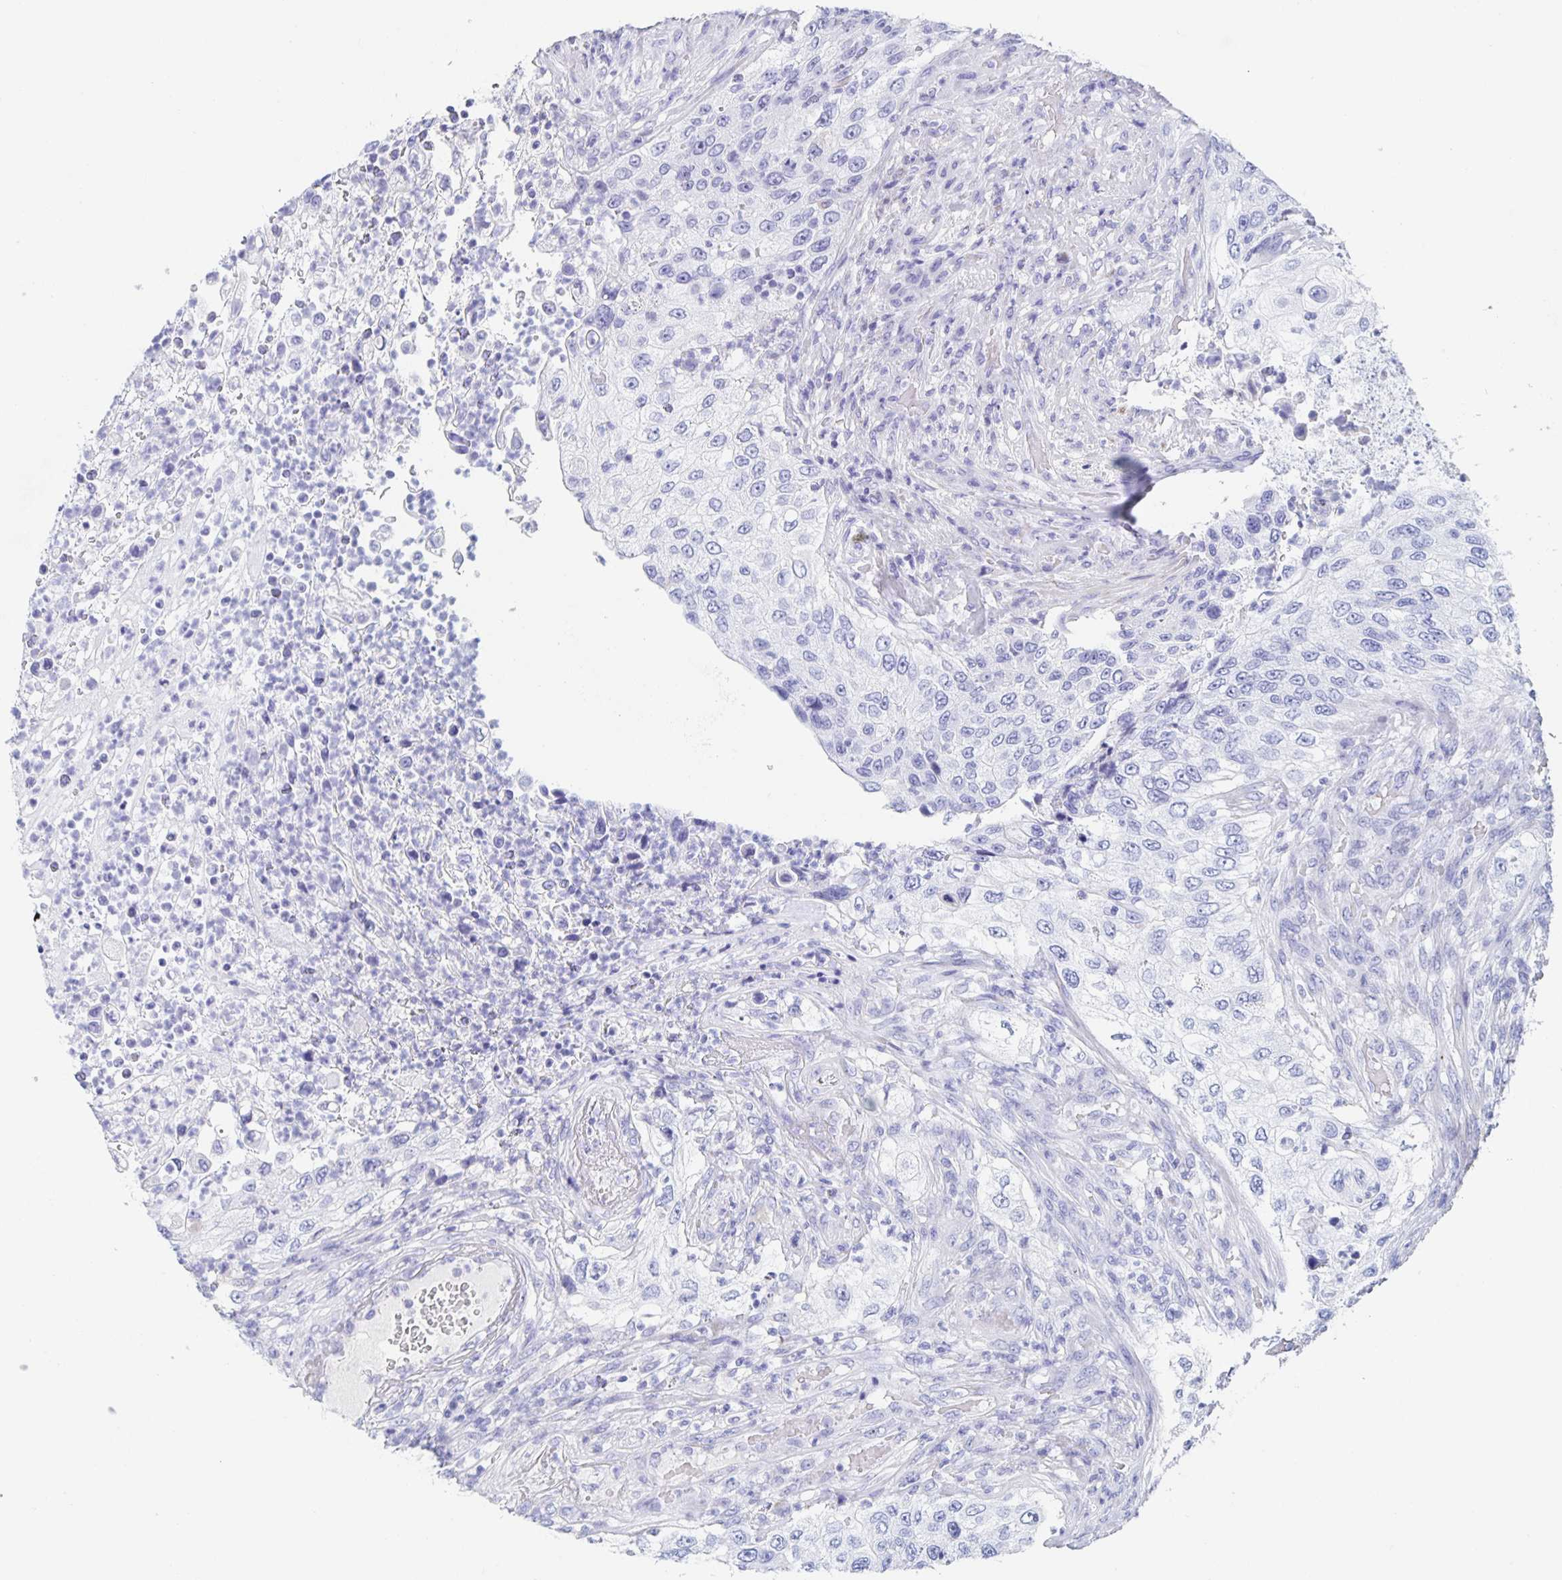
{"staining": {"intensity": "negative", "quantity": "none", "location": "none"}, "tissue": "urothelial cancer", "cell_type": "Tumor cells", "image_type": "cancer", "snomed": [{"axis": "morphology", "description": "Urothelial carcinoma, High grade"}, {"axis": "topography", "description": "Urinary bladder"}], "caption": "This is an IHC histopathology image of urothelial carcinoma (high-grade). There is no expression in tumor cells.", "gene": "DMBT1", "patient": {"sex": "female", "age": 60}}